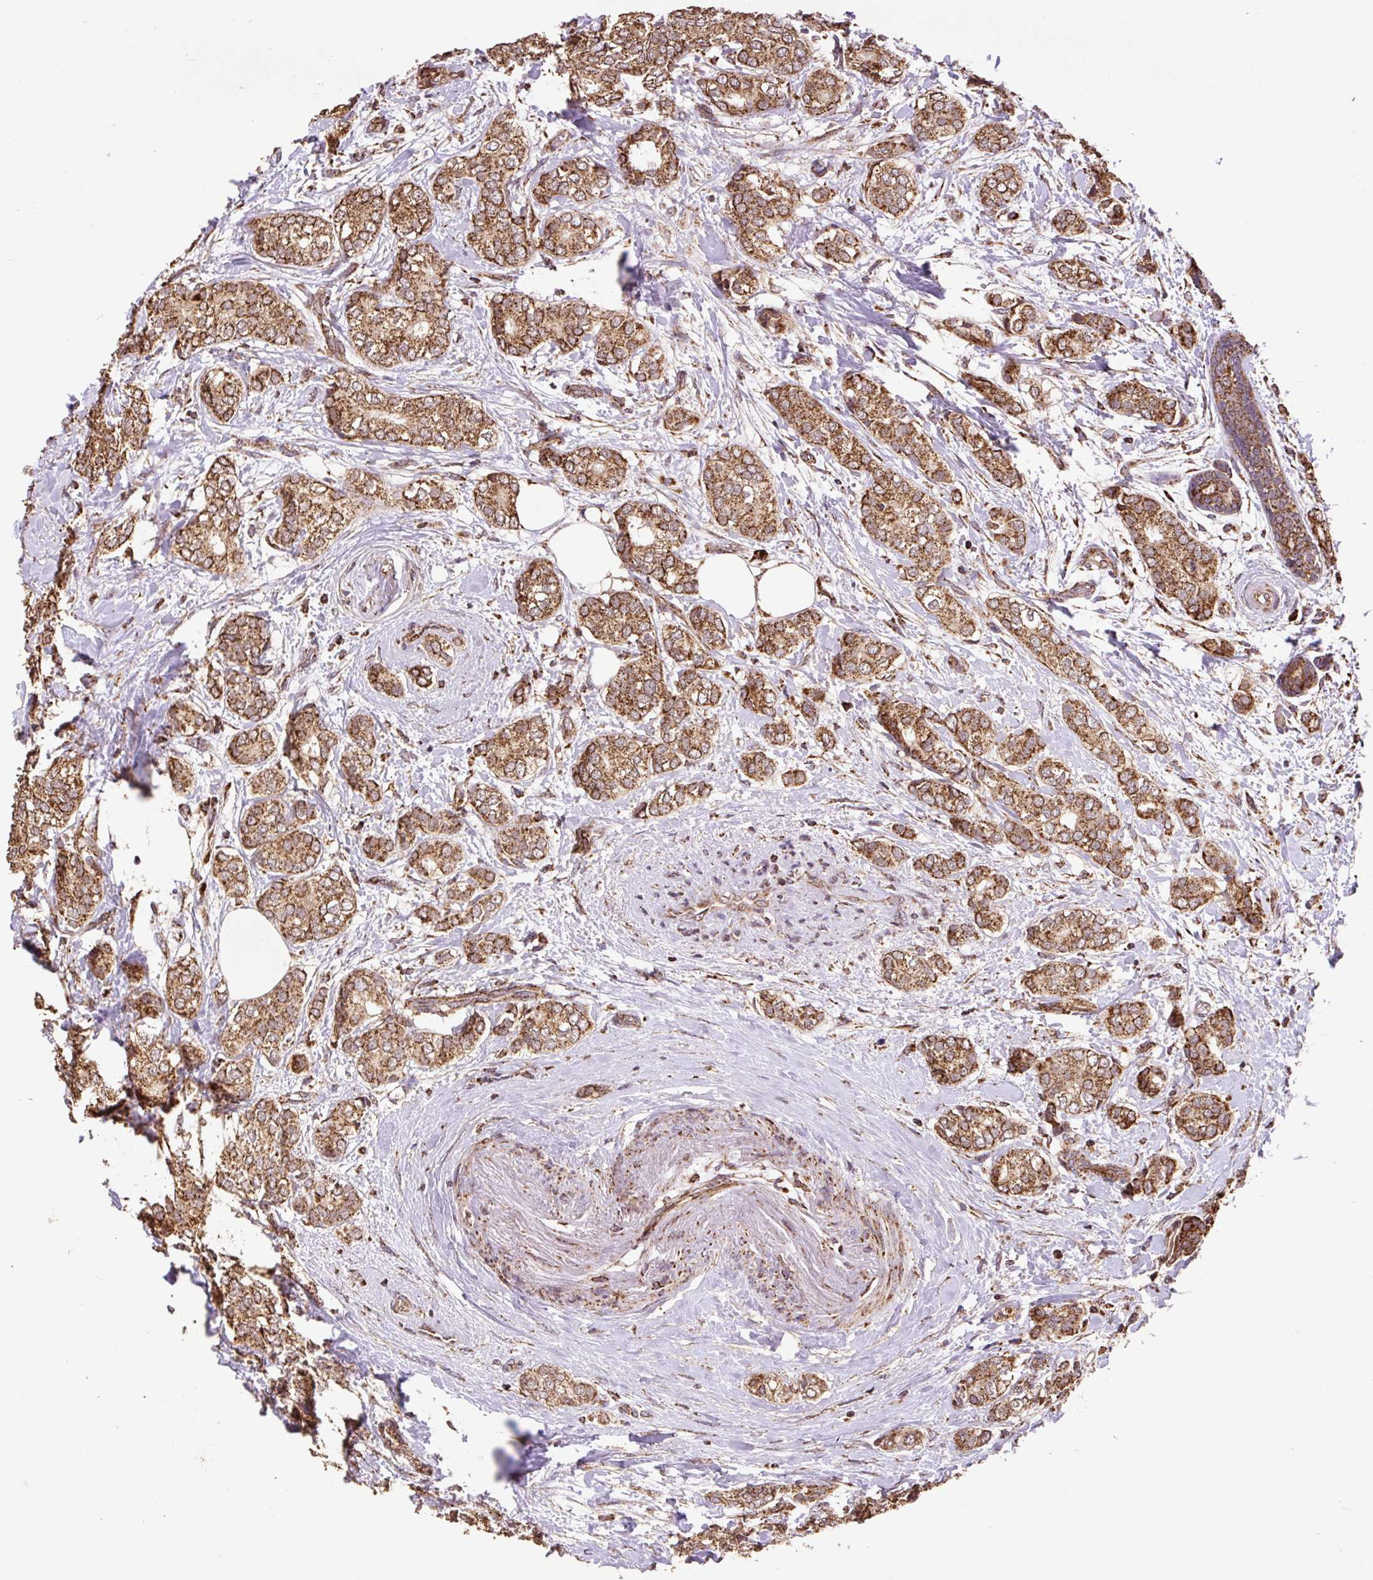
{"staining": {"intensity": "strong", "quantity": ">75%", "location": "cytoplasmic/membranous"}, "tissue": "breast cancer", "cell_type": "Tumor cells", "image_type": "cancer", "snomed": [{"axis": "morphology", "description": "Duct carcinoma"}, {"axis": "topography", "description": "Breast"}], "caption": "Immunohistochemical staining of breast cancer (infiltrating ductal carcinoma) shows high levels of strong cytoplasmic/membranous protein expression in about >75% of tumor cells.", "gene": "ATP5F1A", "patient": {"sex": "female", "age": 73}}